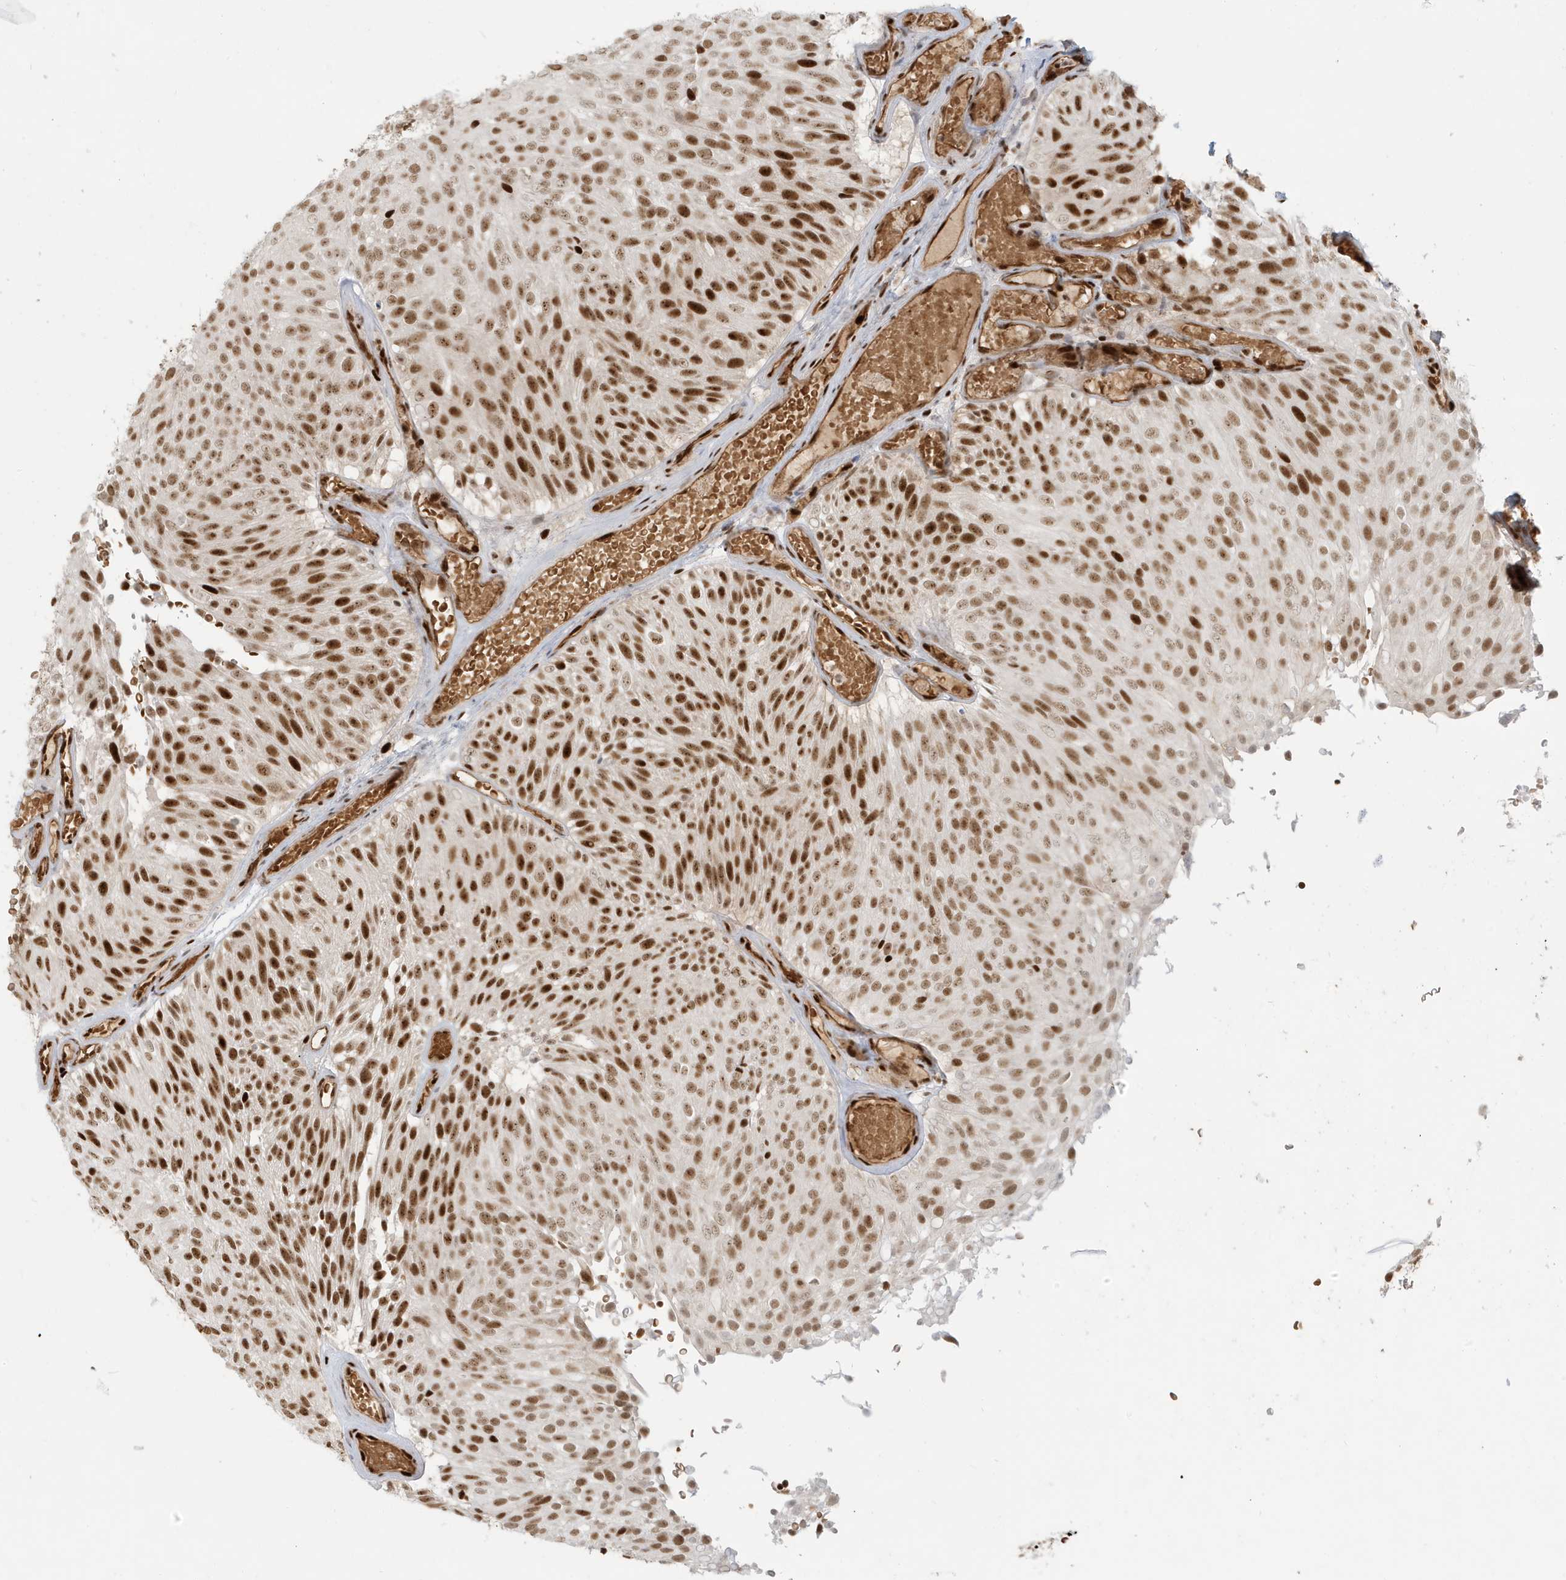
{"staining": {"intensity": "strong", "quantity": ">75%", "location": "nuclear"}, "tissue": "urothelial cancer", "cell_type": "Tumor cells", "image_type": "cancer", "snomed": [{"axis": "morphology", "description": "Urothelial carcinoma, Low grade"}, {"axis": "topography", "description": "Urinary bladder"}], "caption": "The histopathology image displays immunohistochemical staining of urothelial cancer. There is strong nuclear positivity is appreciated in about >75% of tumor cells.", "gene": "CKS2", "patient": {"sex": "male", "age": 78}}